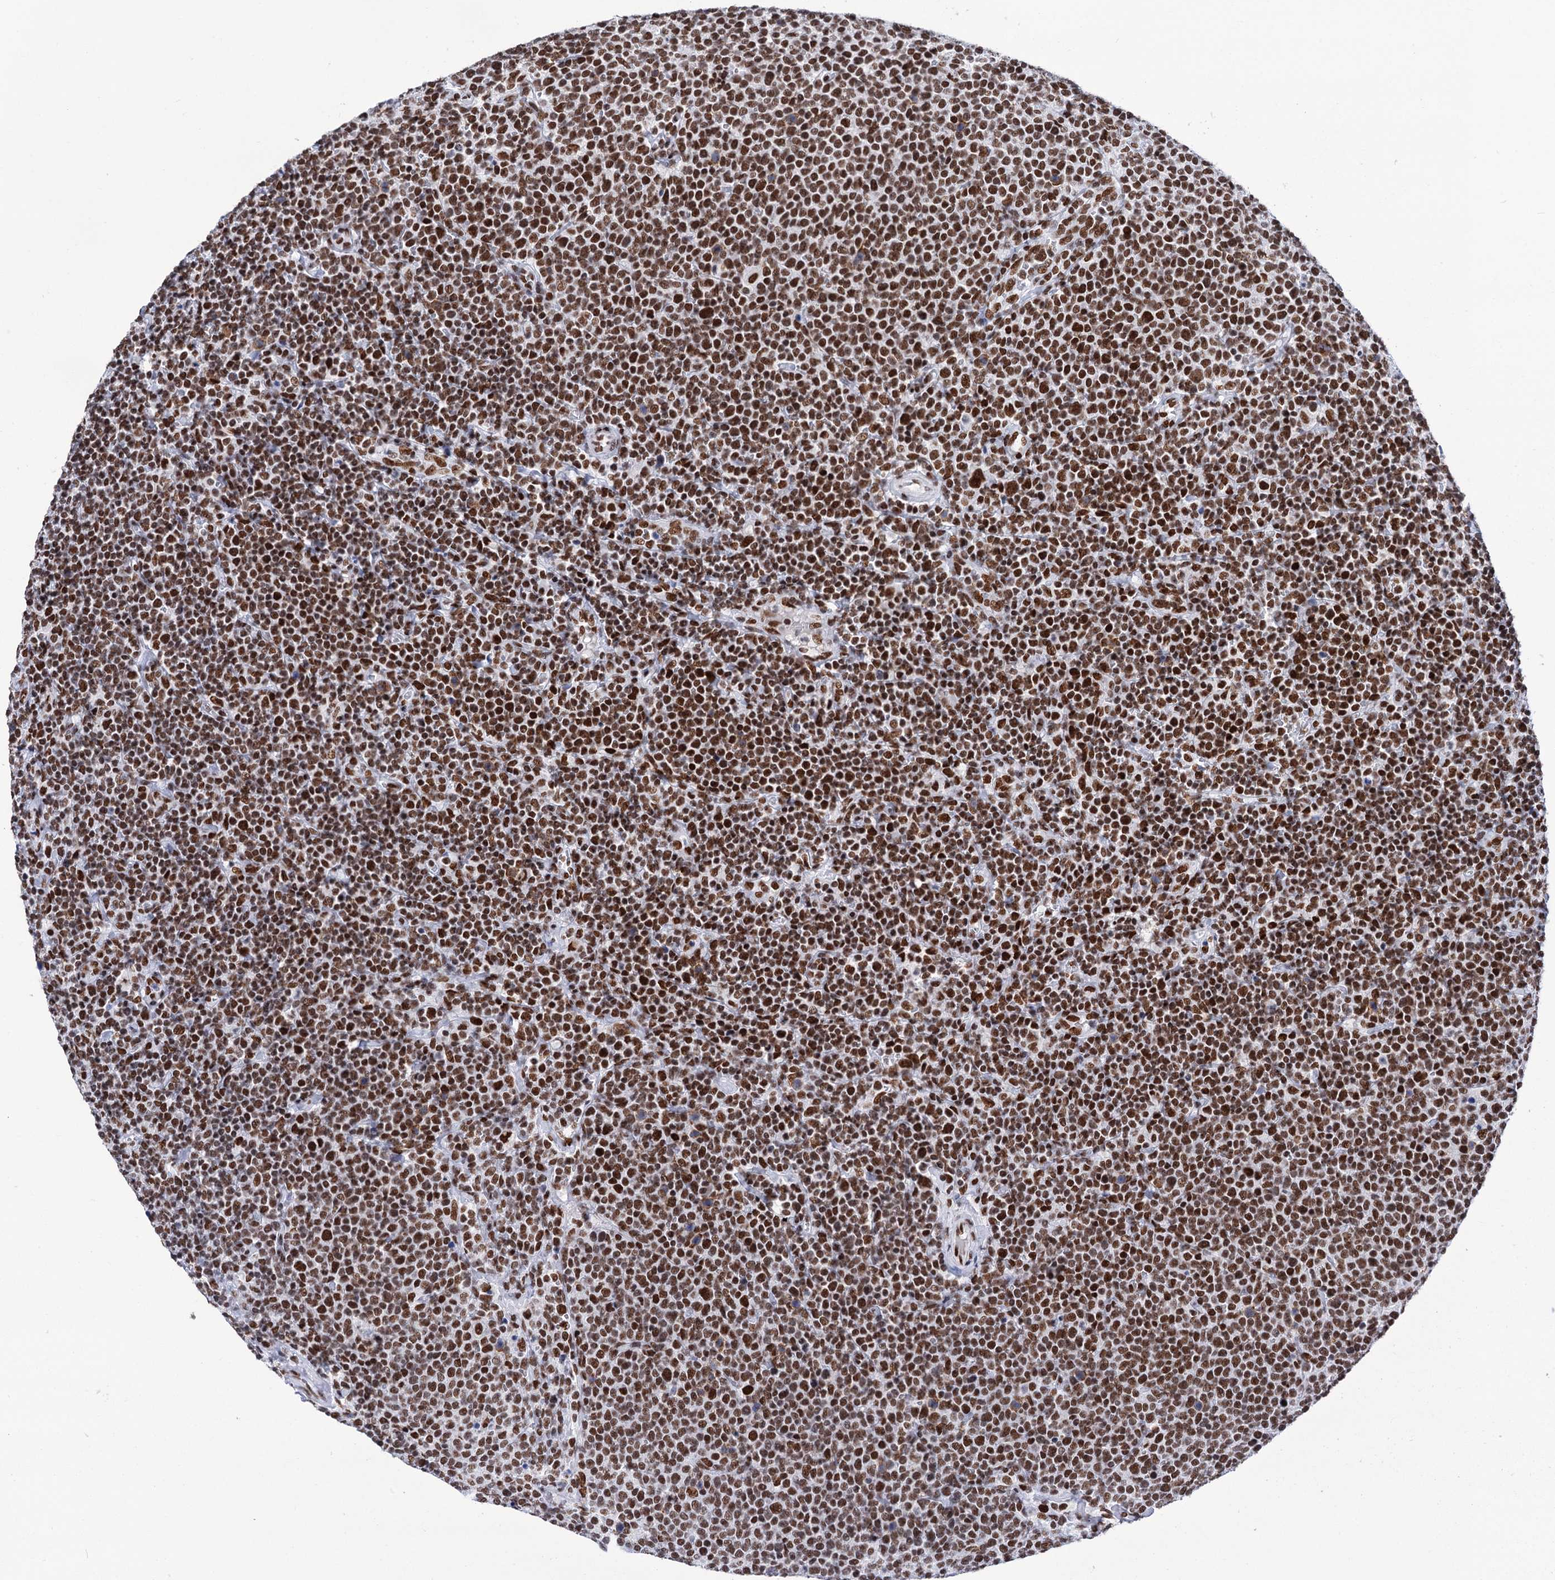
{"staining": {"intensity": "strong", "quantity": ">75%", "location": "nuclear"}, "tissue": "lymphoma", "cell_type": "Tumor cells", "image_type": "cancer", "snomed": [{"axis": "morphology", "description": "Malignant lymphoma, non-Hodgkin's type, High grade"}, {"axis": "topography", "description": "Lymph node"}], "caption": "The immunohistochemical stain labels strong nuclear expression in tumor cells of high-grade malignant lymphoma, non-Hodgkin's type tissue.", "gene": "MATR3", "patient": {"sex": "male", "age": 61}}